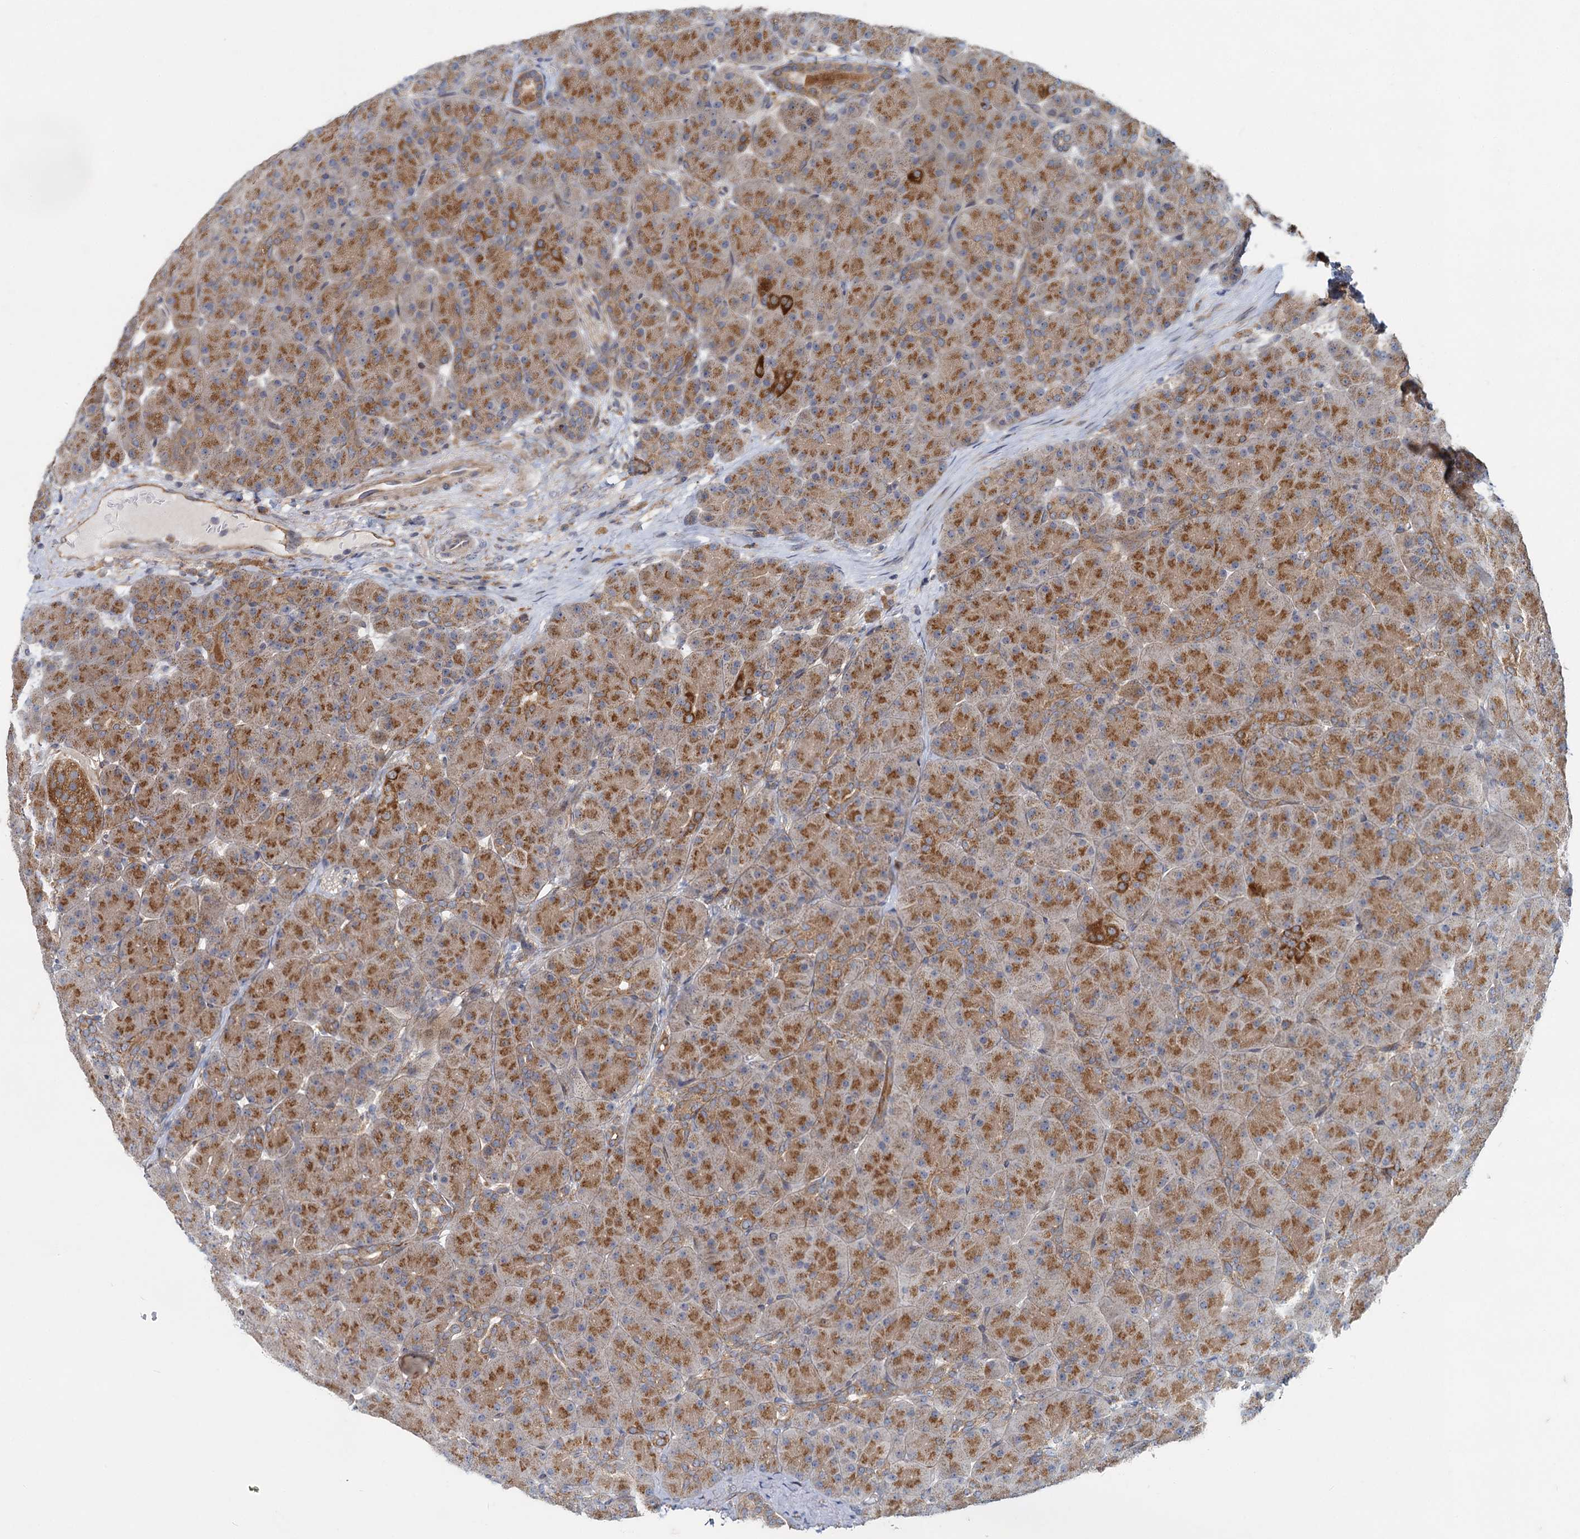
{"staining": {"intensity": "strong", "quantity": ">75%", "location": "cytoplasmic/membranous"}, "tissue": "pancreas", "cell_type": "Exocrine glandular cells", "image_type": "normal", "snomed": [{"axis": "morphology", "description": "Normal tissue, NOS"}, {"axis": "topography", "description": "Pancreas"}], "caption": "Immunohistochemical staining of normal human pancreas demonstrates high levels of strong cytoplasmic/membranous expression in approximately >75% of exocrine glandular cells. The protein of interest is shown in brown color, while the nuclei are stained blue.", "gene": "ADCY2", "patient": {"sex": "male", "age": 66}}